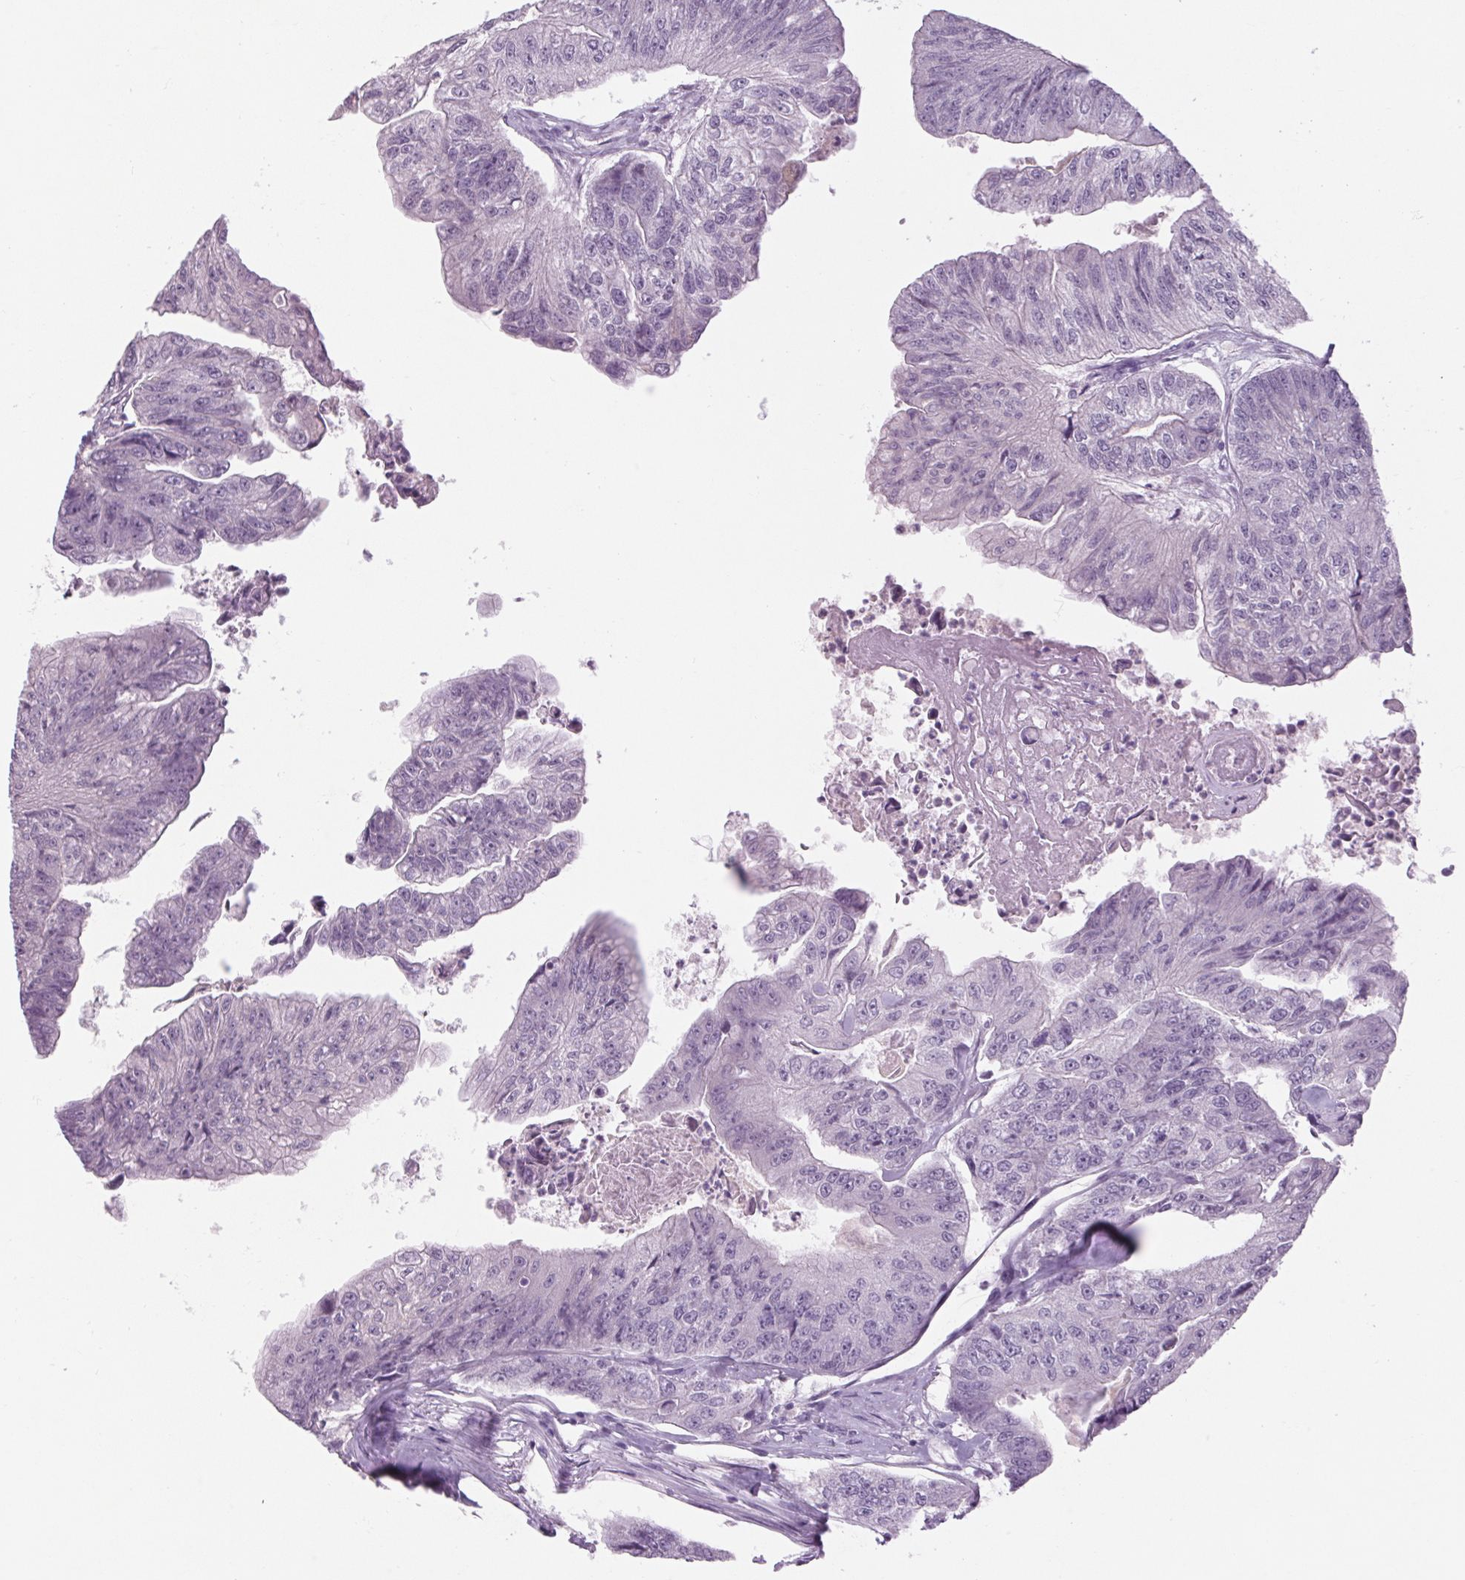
{"staining": {"intensity": "negative", "quantity": "none", "location": "none"}, "tissue": "colorectal cancer", "cell_type": "Tumor cells", "image_type": "cancer", "snomed": [{"axis": "morphology", "description": "Adenocarcinoma, NOS"}, {"axis": "topography", "description": "Colon"}], "caption": "IHC micrograph of human colorectal adenocarcinoma stained for a protein (brown), which reveals no positivity in tumor cells.", "gene": "RPTN", "patient": {"sex": "female", "age": 67}}